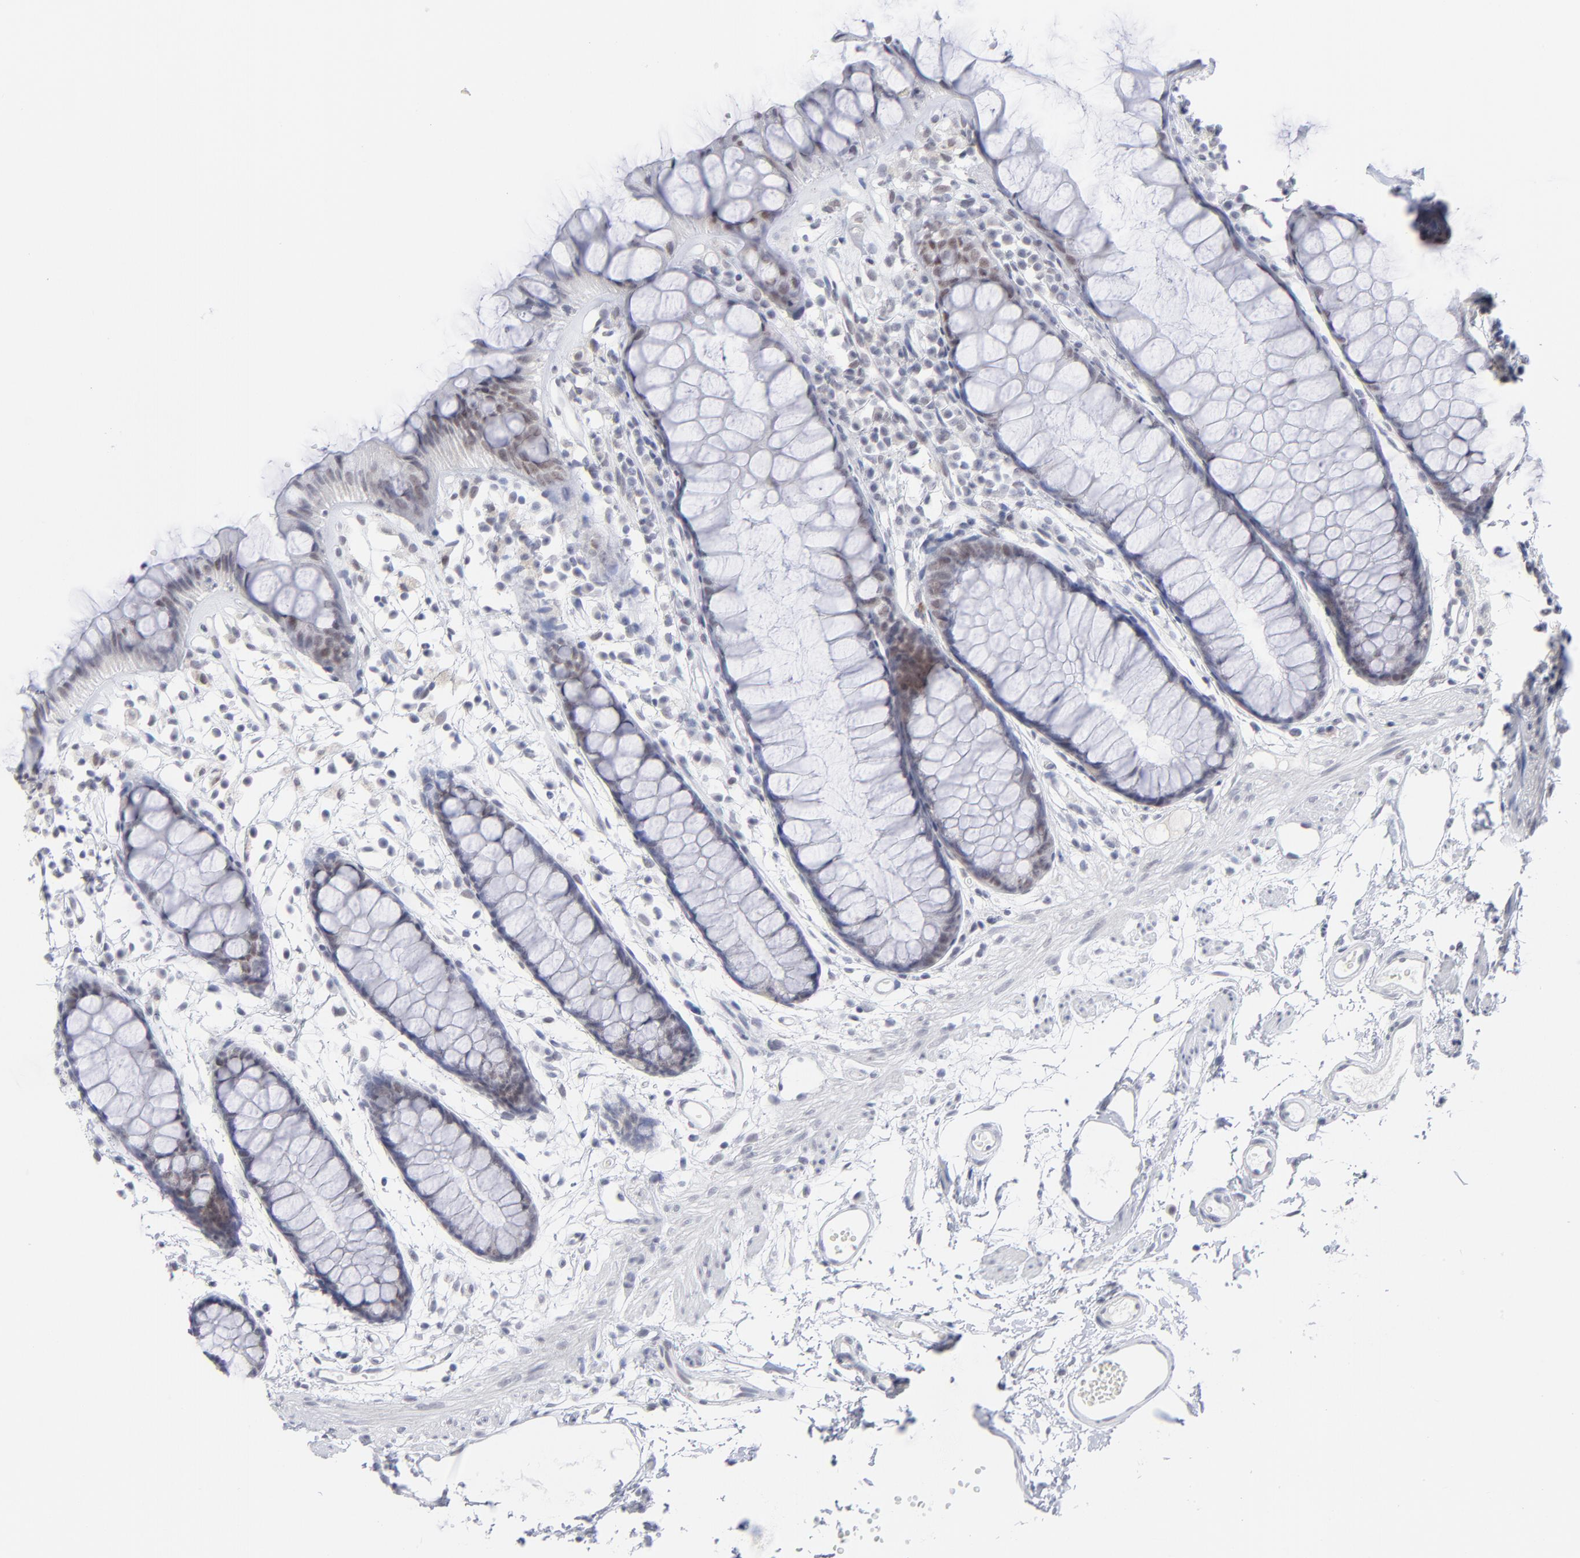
{"staining": {"intensity": "weak", "quantity": "<25%", "location": "nuclear"}, "tissue": "rectum", "cell_type": "Glandular cells", "image_type": "normal", "snomed": [{"axis": "morphology", "description": "Normal tissue, NOS"}, {"axis": "topography", "description": "Rectum"}], "caption": "This is a micrograph of immunohistochemistry (IHC) staining of benign rectum, which shows no expression in glandular cells. Nuclei are stained in blue.", "gene": "CCR2", "patient": {"sex": "female", "age": 66}}